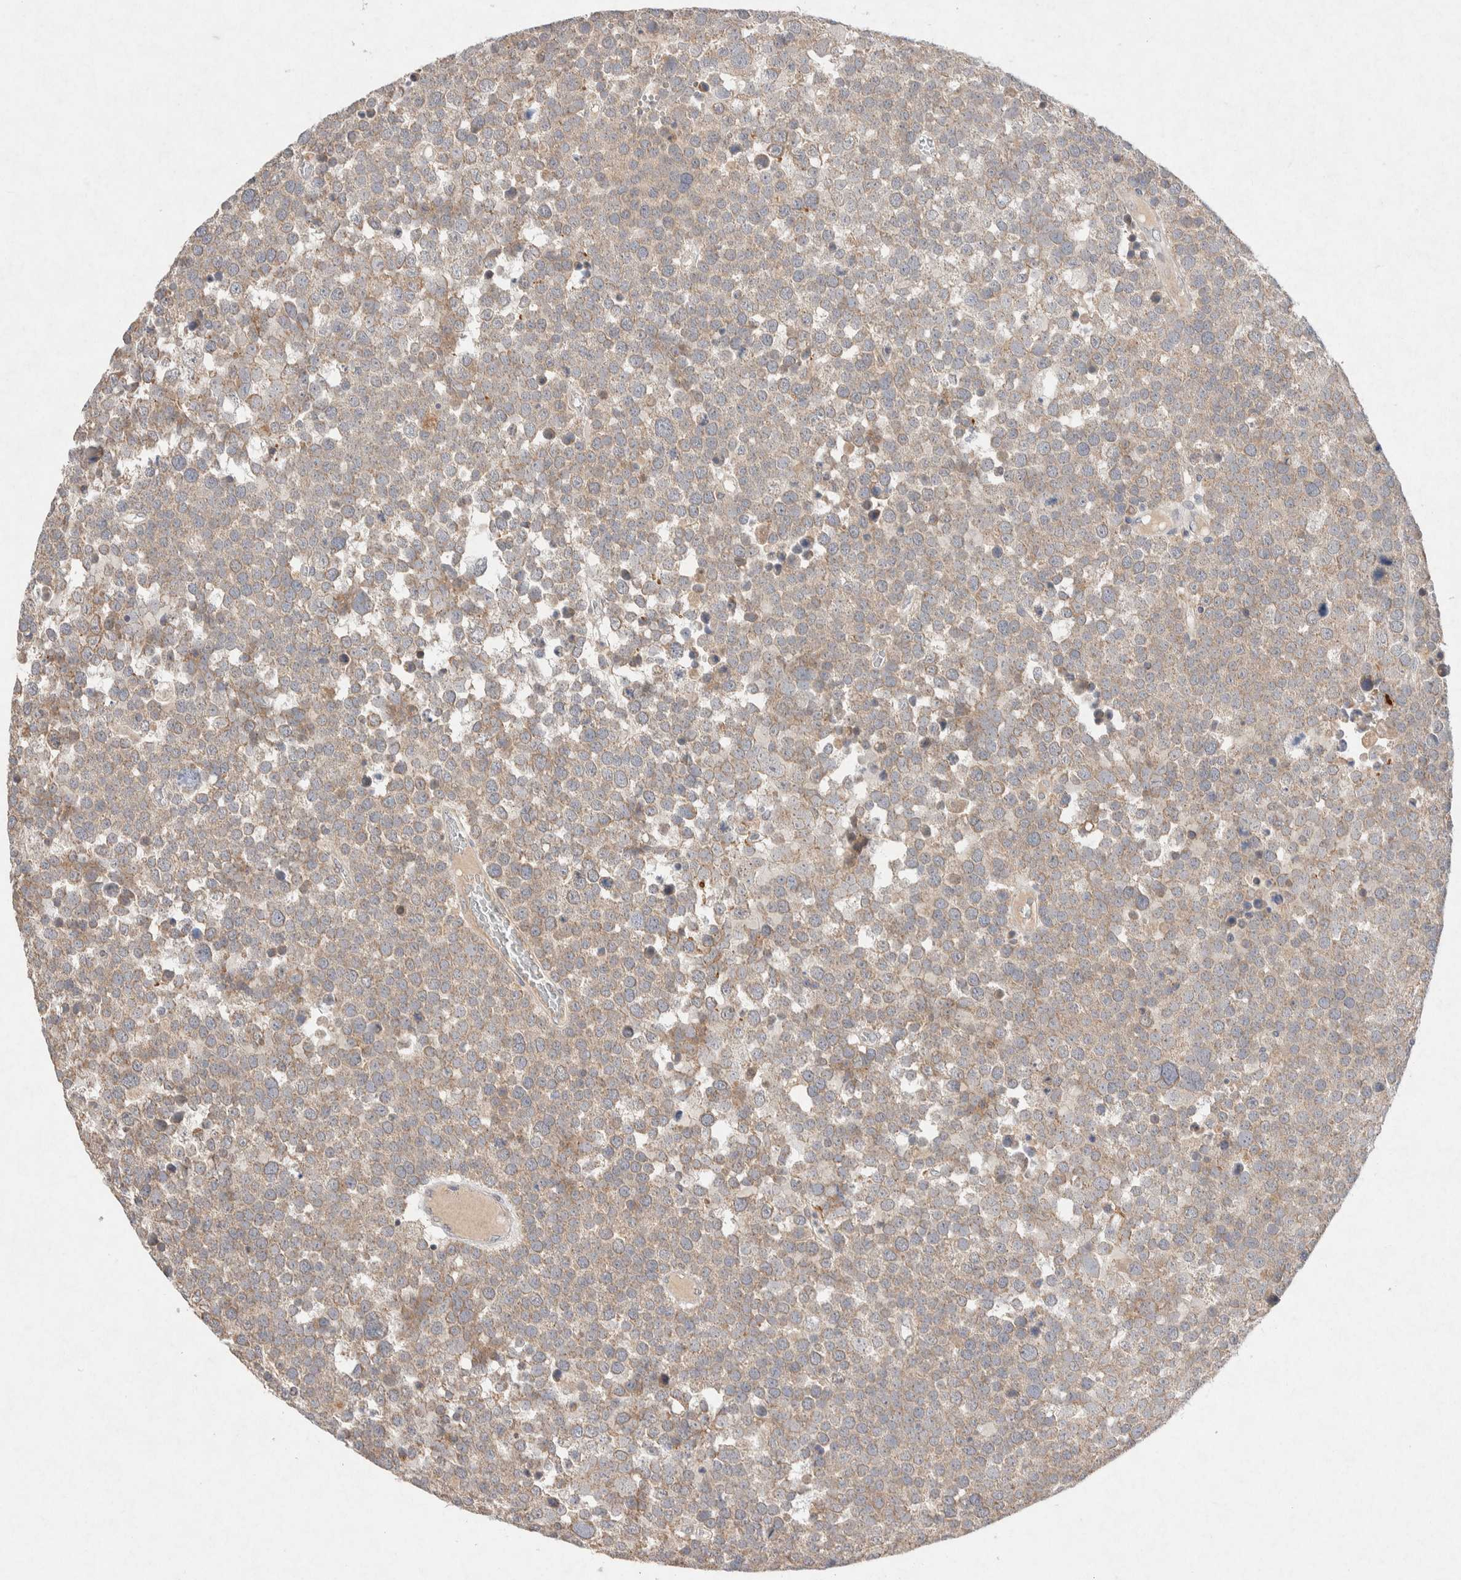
{"staining": {"intensity": "weak", "quantity": ">75%", "location": "cytoplasmic/membranous"}, "tissue": "testis cancer", "cell_type": "Tumor cells", "image_type": "cancer", "snomed": [{"axis": "morphology", "description": "Seminoma, NOS"}, {"axis": "topography", "description": "Testis"}], "caption": "IHC (DAB (3,3'-diaminobenzidine)) staining of seminoma (testis) shows weak cytoplasmic/membranous protein expression in approximately >75% of tumor cells. (IHC, brightfield microscopy, high magnification).", "gene": "CMTM4", "patient": {"sex": "male", "age": 71}}